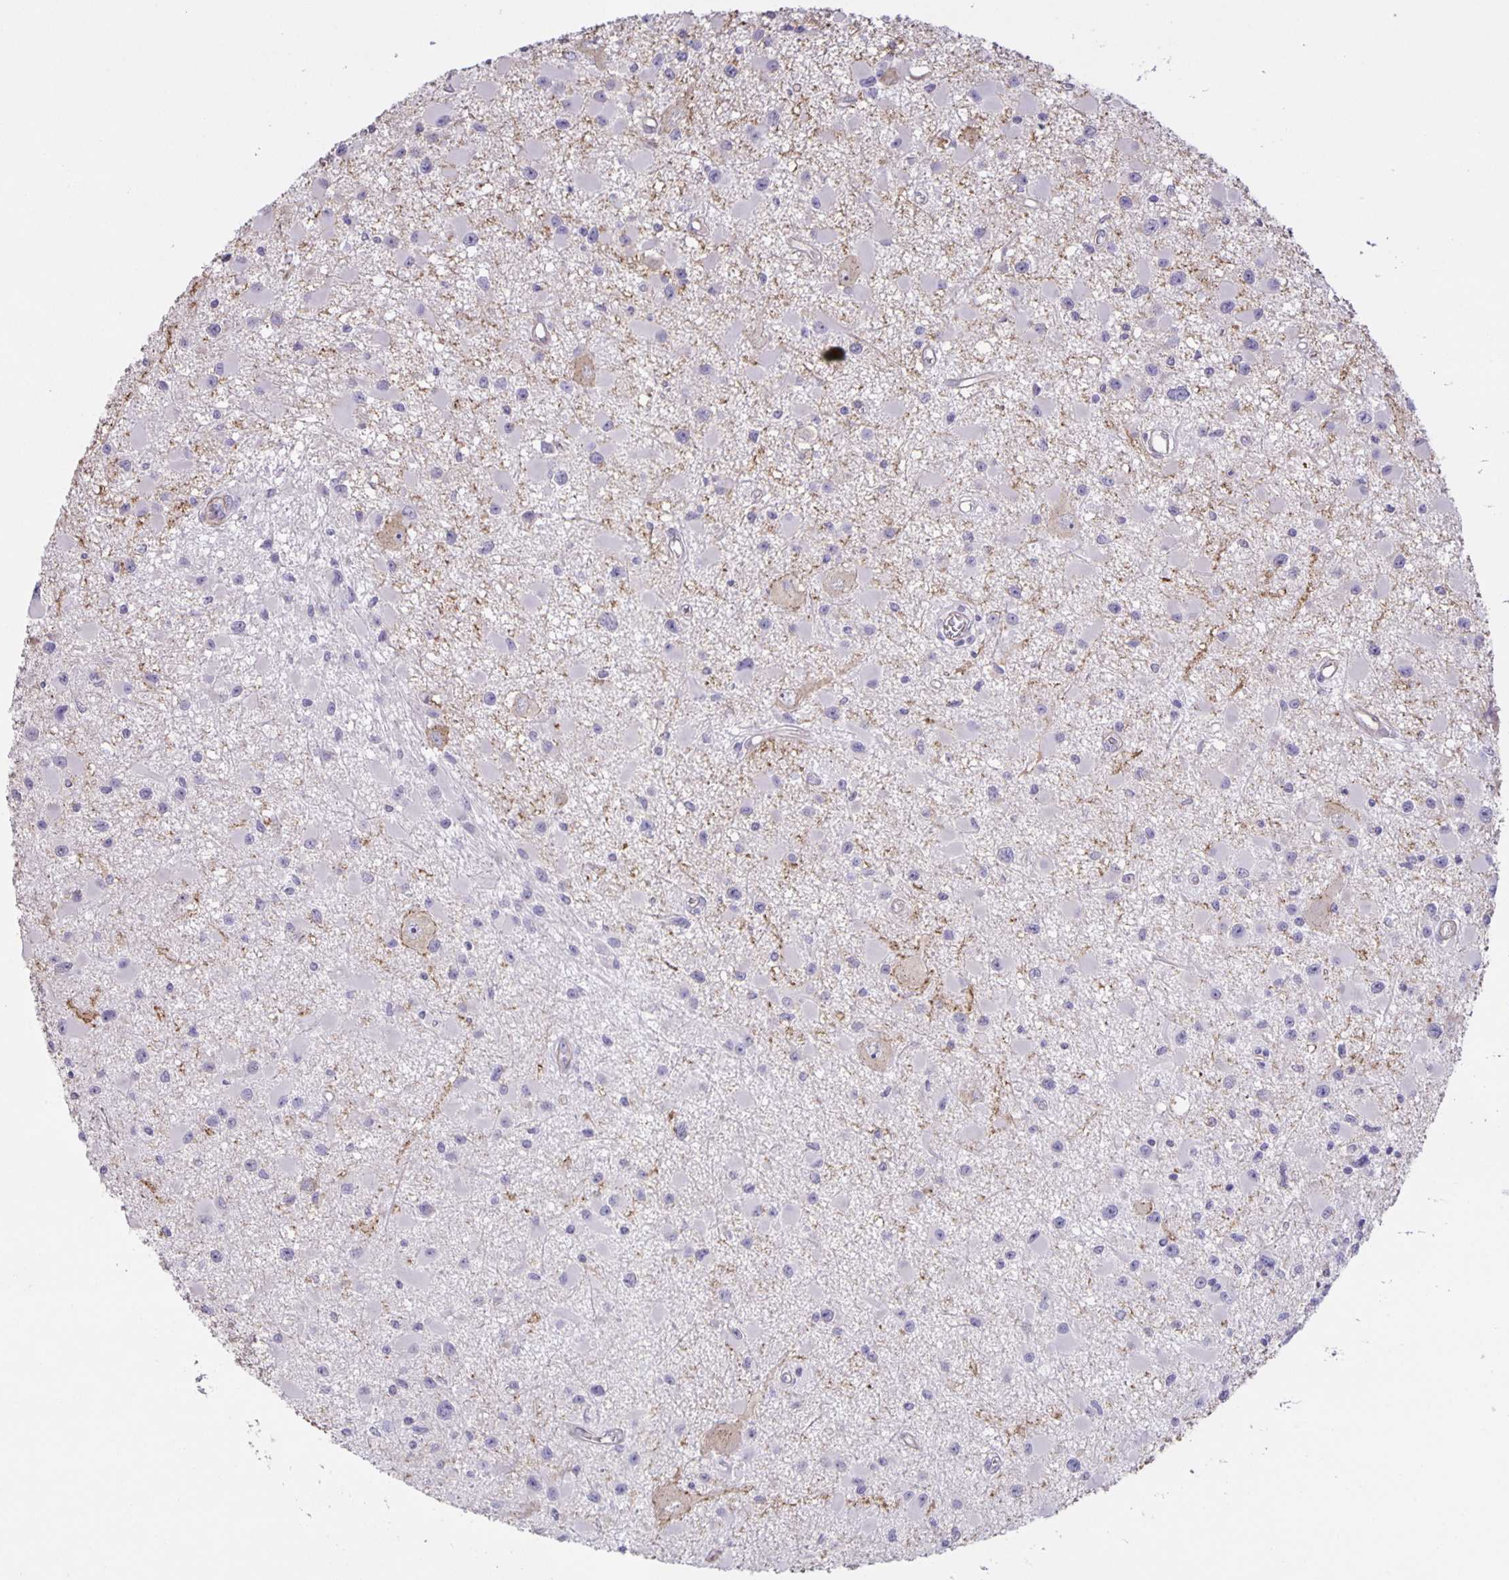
{"staining": {"intensity": "negative", "quantity": "none", "location": "none"}, "tissue": "glioma", "cell_type": "Tumor cells", "image_type": "cancer", "snomed": [{"axis": "morphology", "description": "Glioma, malignant, High grade"}, {"axis": "topography", "description": "Brain"}], "caption": "An IHC micrograph of glioma is shown. There is no staining in tumor cells of glioma.", "gene": "SRCIN1", "patient": {"sex": "male", "age": 54}}